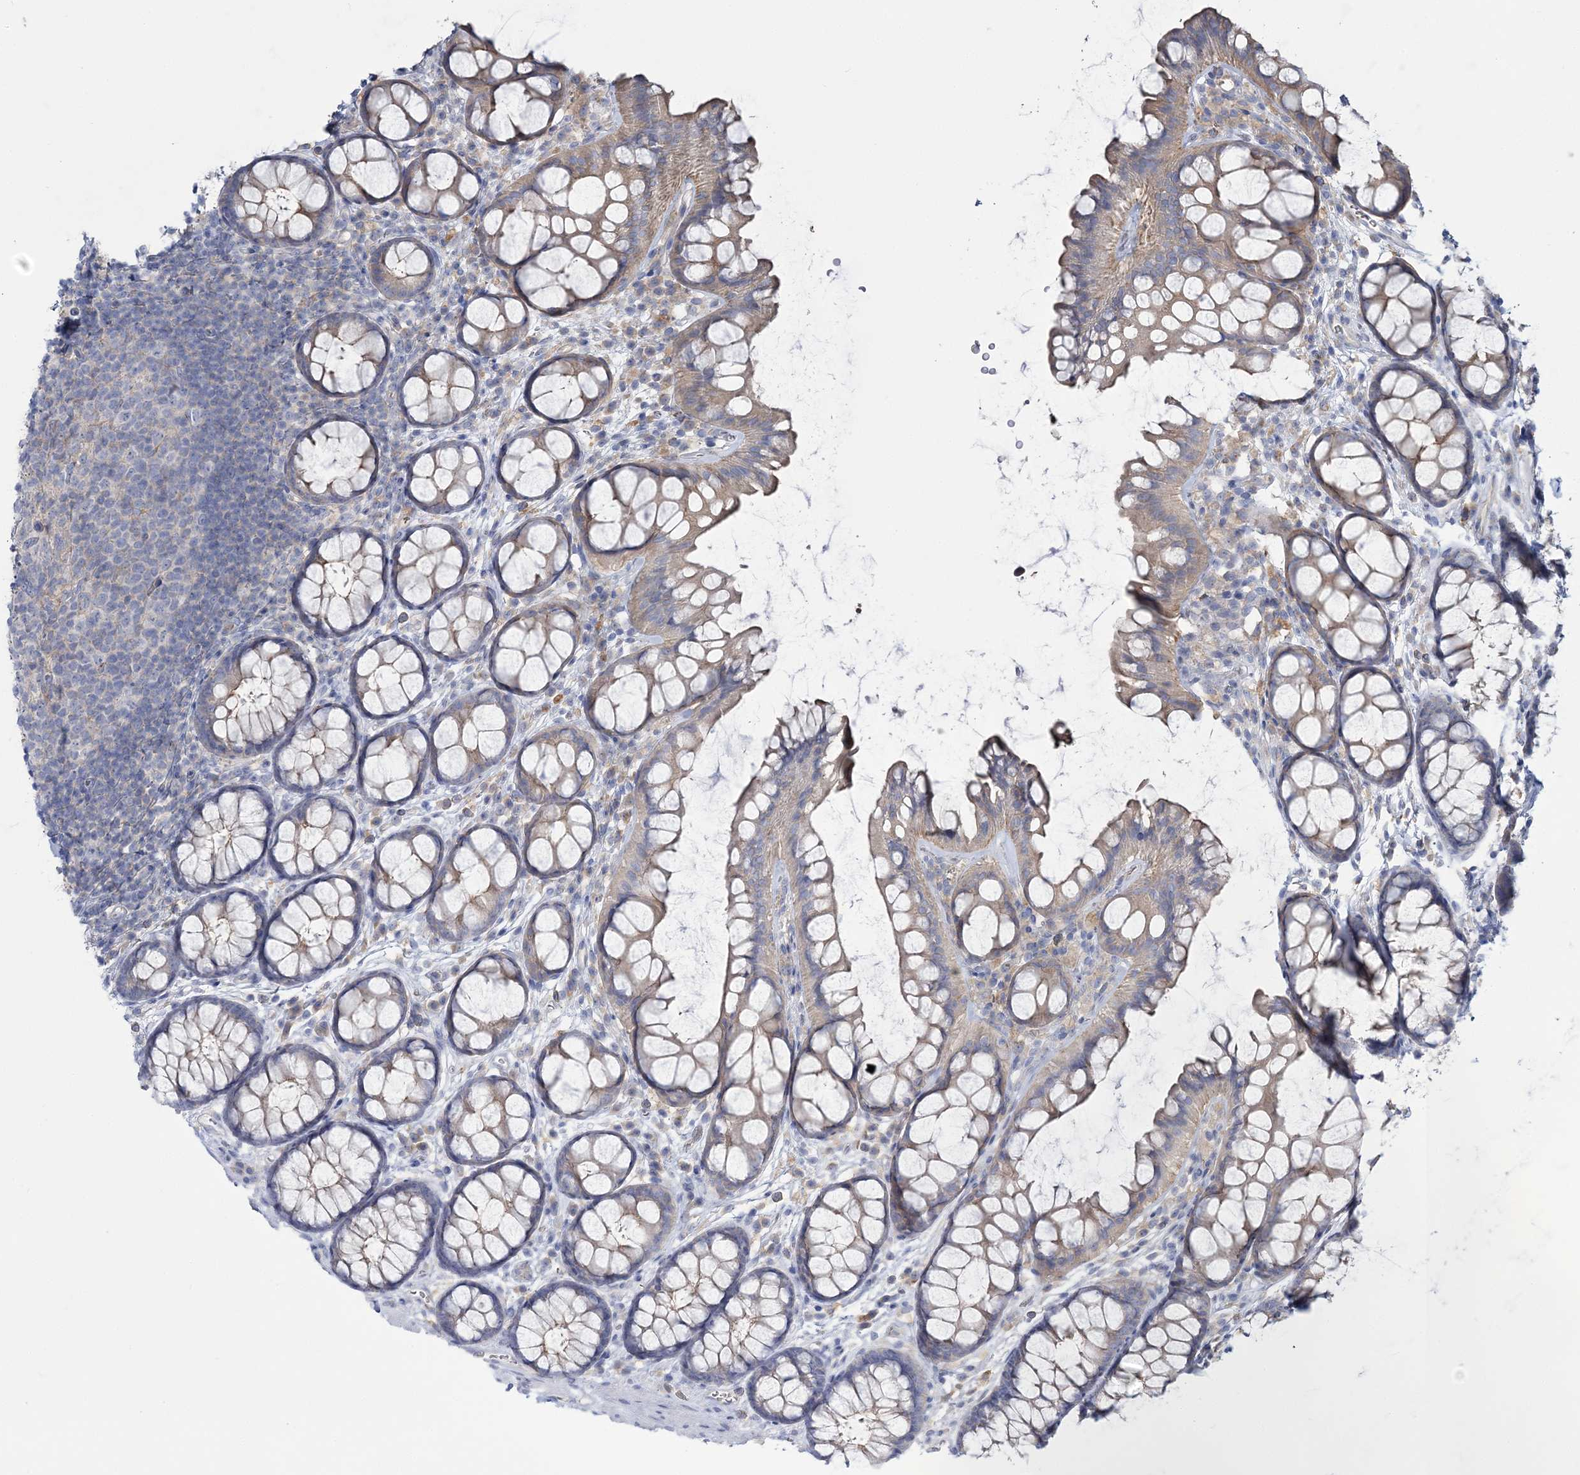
{"staining": {"intensity": "negative", "quantity": "none", "location": "none"}, "tissue": "colon", "cell_type": "Endothelial cells", "image_type": "normal", "snomed": [{"axis": "morphology", "description": "Normal tissue, NOS"}, {"axis": "topography", "description": "Colon"}], "caption": "DAB (3,3'-diaminobenzidine) immunohistochemical staining of normal human colon shows no significant expression in endothelial cells. (IHC, brightfield microscopy, high magnification).", "gene": "ATP11B", "patient": {"sex": "female", "age": 82}}